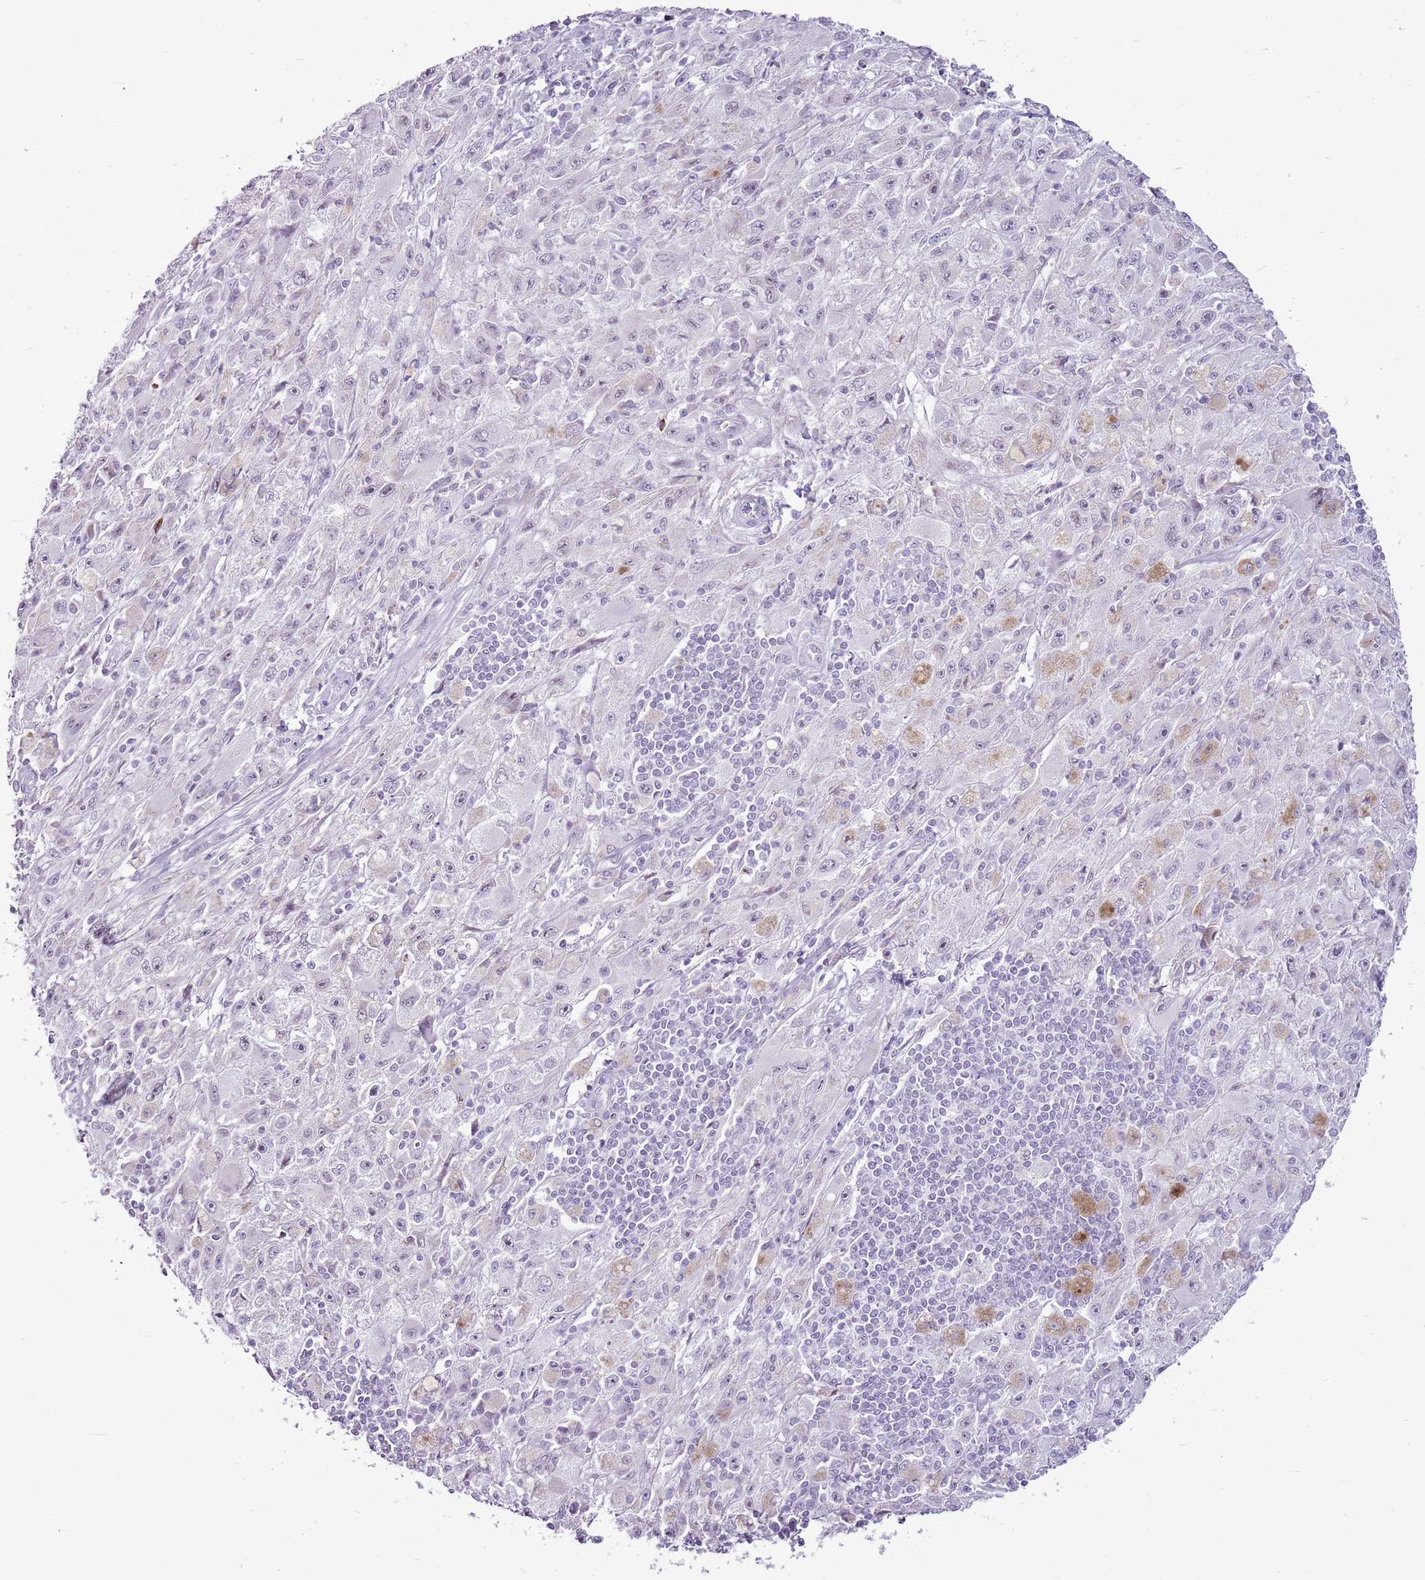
{"staining": {"intensity": "negative", "quantity": "none", "location": "none"}, "tissue": "melanoma", "cell_type": "Tumor cells", "image_type": "cancer", "snomed": [{"axis": "morphology", "description": "Malignant melanoma, Metastatic site"}, {"axis": "topography", "description": "Skin"}], "caption": "Immunohistochemical staining of malignant melanoma (metastatic site) shows no significant staining in tumor cells.", "gene": "RPL3L", "patient": {"sex": "male", "age": 53}}